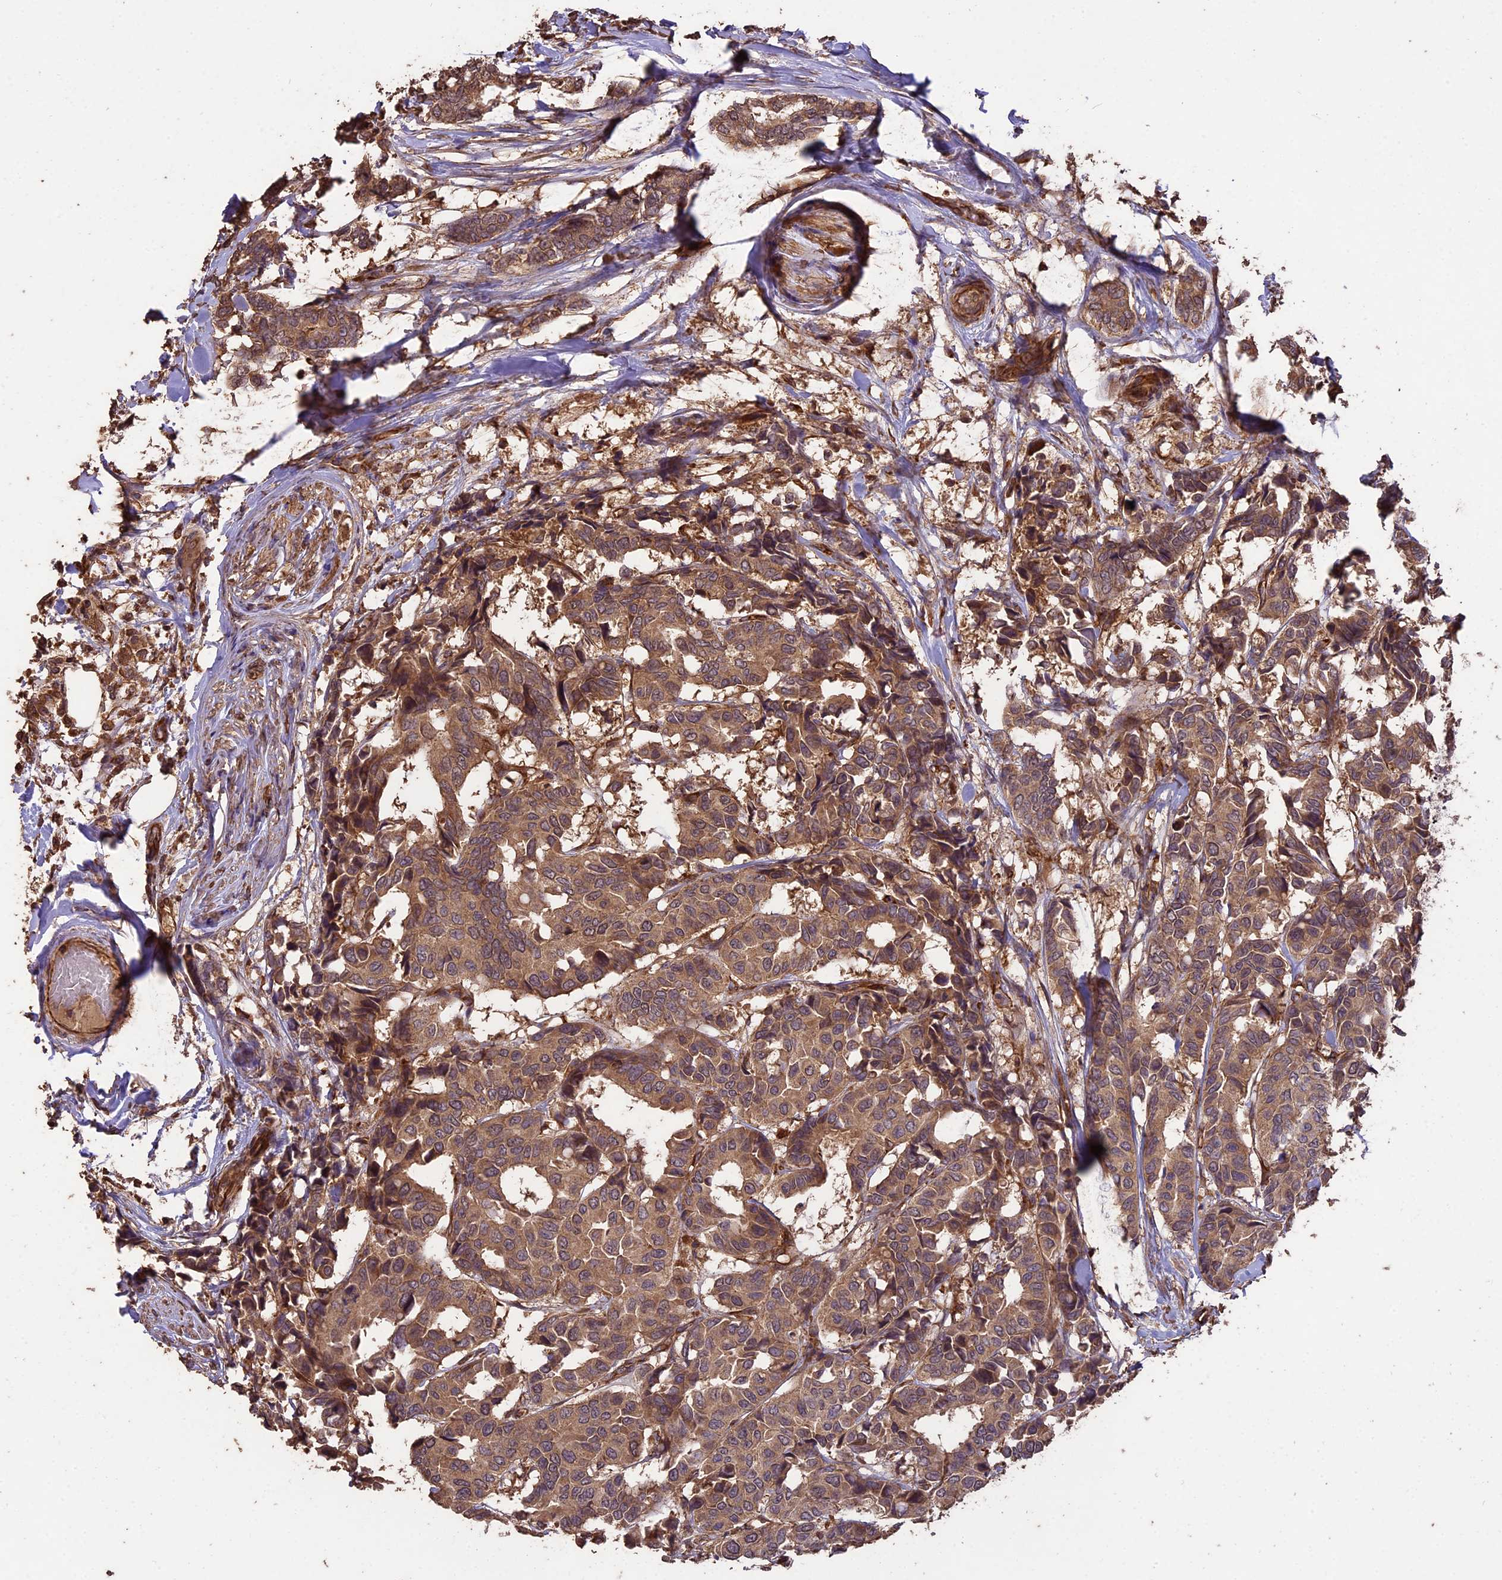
{"staining": {"intensity": "moderate", "quantity": ">75%", "location": "cytoplasmic/membranous"}, "tissue": "breast cancer", "cell_type": "Tumor cells", "image_type": "cancer", "snomed": [{"axis": "morphology", "description": "Duct carcinoma"}, {"axis": "topography", "description": "Breast"}], "caption": "DAB (3,3'-diaminobenzidine) immunohistochemical staining of human breast cancer (infiltrating ductal carcinoma) displays moderate cytoplasmic/membranous protein expression in approximately >75% of tumor cells.", "gene": "TTLL10", "patient": {"sex": "female", "age": 87}}